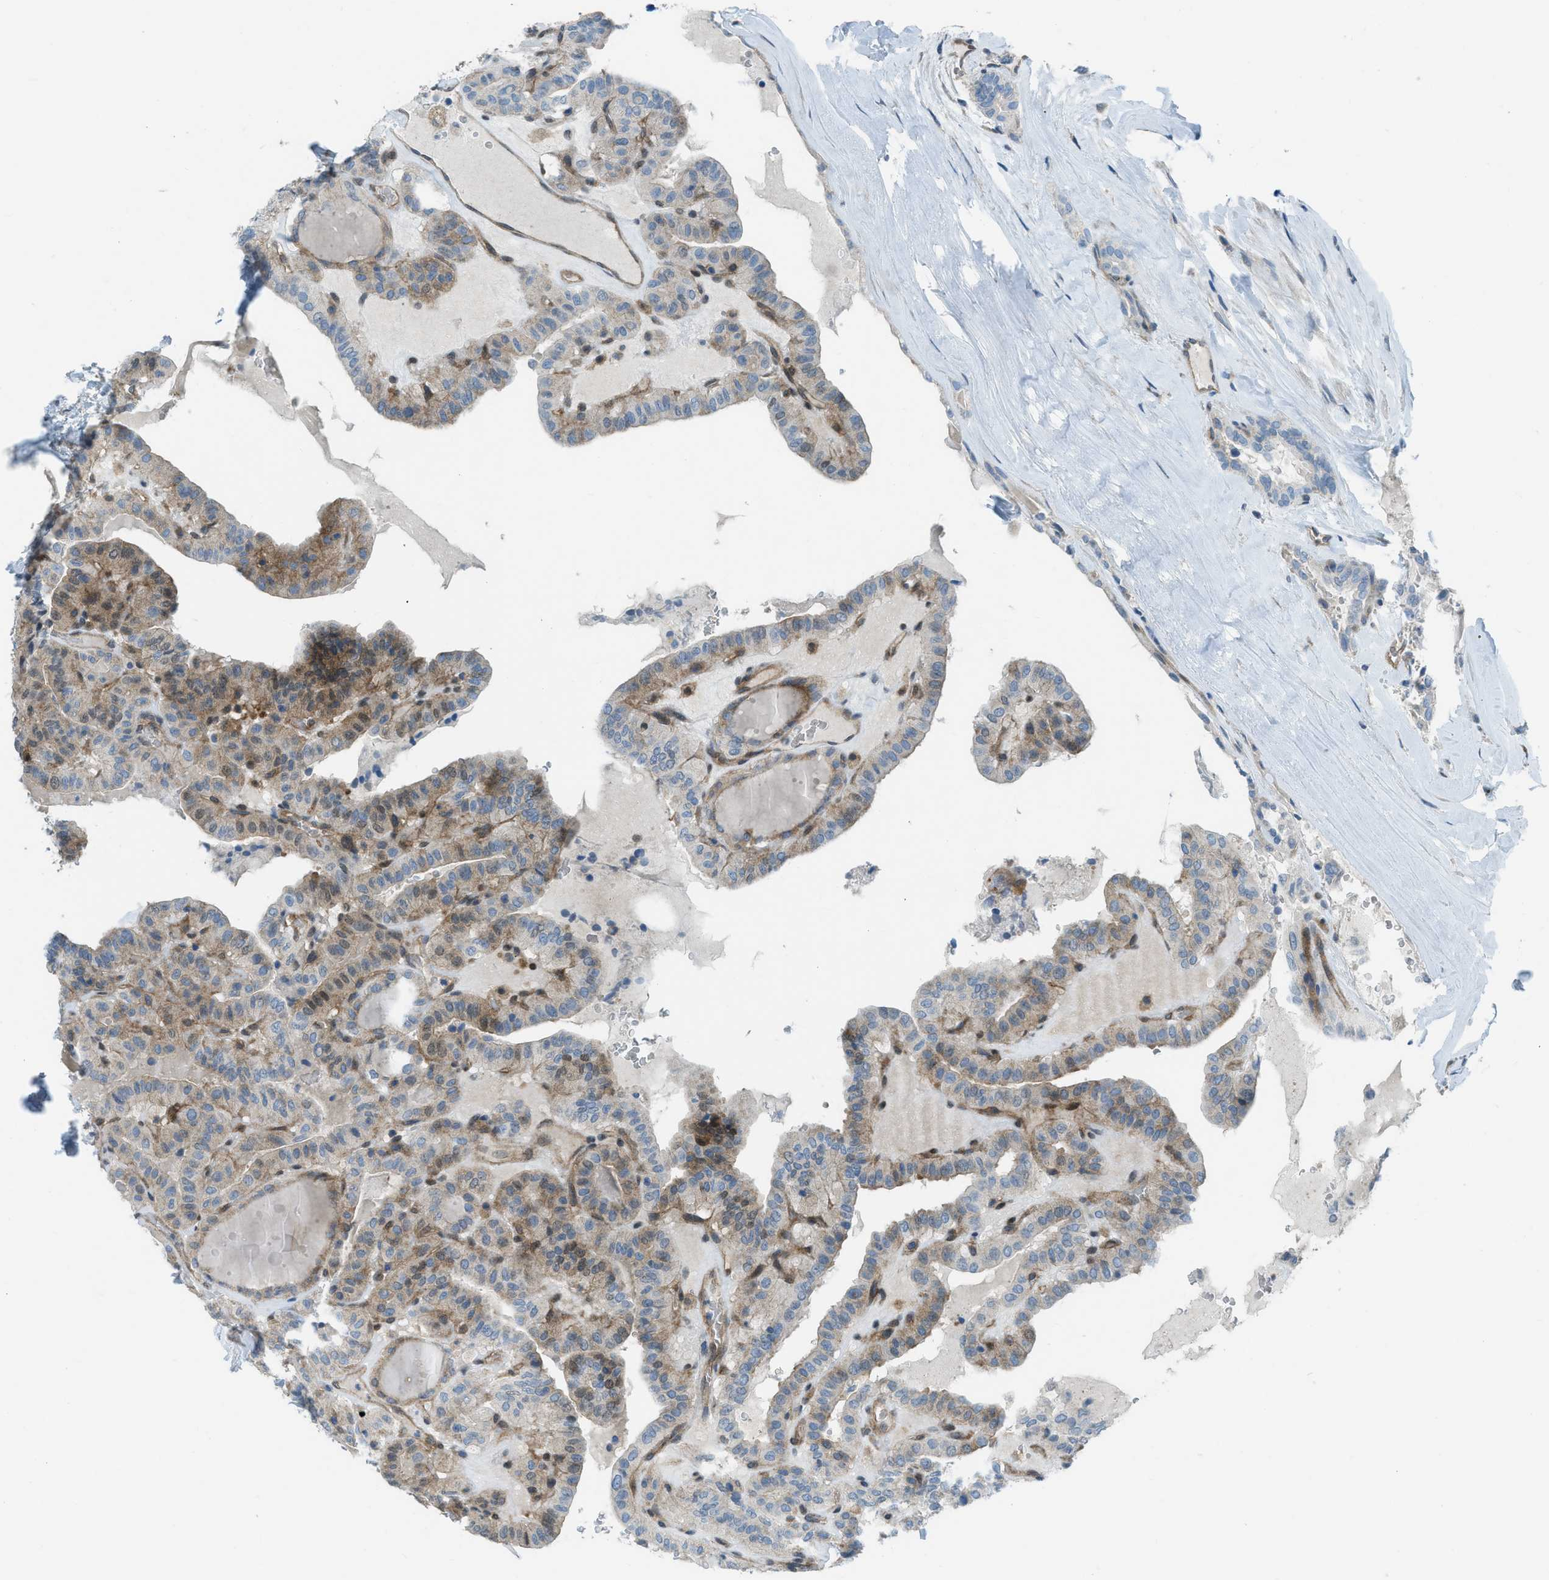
{"staining": {"intensity": "weak", "quantity": "25%-75%", "location": "cytoplasmic/membranous,nuclear"}, "tissue": "thyroid cancer", "cell_type": "Tumor cells", "image_type": "cancer", "snomed": [{"axis": "morphology", "description": "Papillary adenocarcinoma, NOS"}, {"axis": "topography", "description": "Thyroid gland"}], "caption": "IHC photomicrograph of neoplastic tissue: human thyroid papillary adenocarcinoma stained using immunohistochemistry (IHC) reveals low levels of weak protein expression localized specifically in the cytoplasmic/membranous and nuclear of tumor cells, appearing as a cytoplasmic/membranous and nuclear brown color.", "gene": "PRKN", "patient": {"sex": "male", "age": 77}}